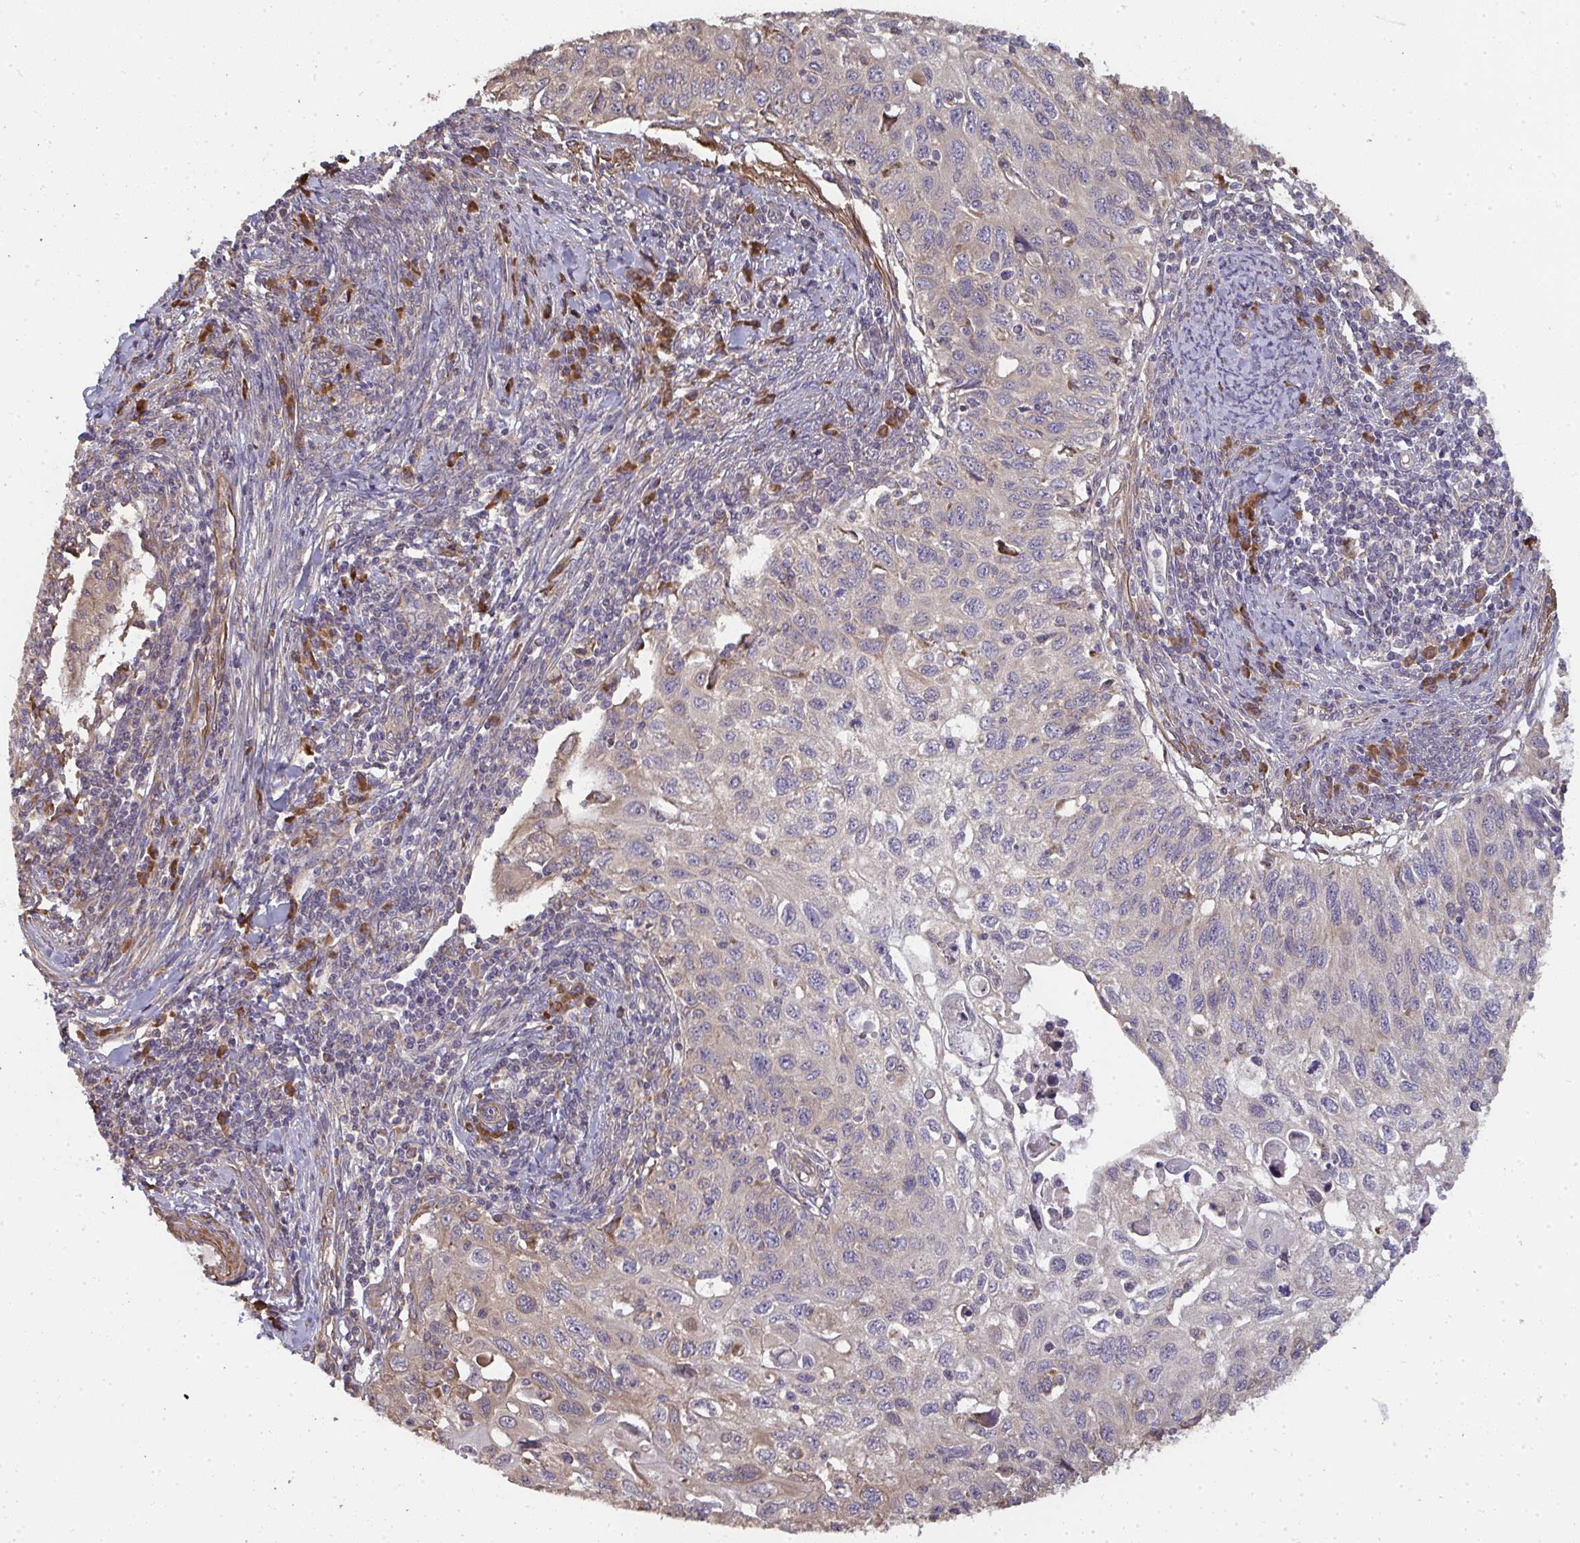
{"staining": {"intensity": "weak", "quantity": "25%-75%", "location": "cytoplasmic/membranous"}, "tissue": "cervical cancer", "cell_type": "Tumor cells", "image_type": "cancer", "snomed": [{"axis": "morphology", "description": "Squamous cell carcinoma, NOS"}, {"axis": "topography", "description": "Cervix"}], "caption": "Immunohistochemistry (IHC) histopathology image of squamous cell carcinoma (cervical) stained for a protein (brown), which exhibits low levels of weak cytoplasmic/membranous positivity in approximately 25%-75% of tumor cells.", "gene": "ZFYVE28", "patient": {"sex": "female", "age": 70}}